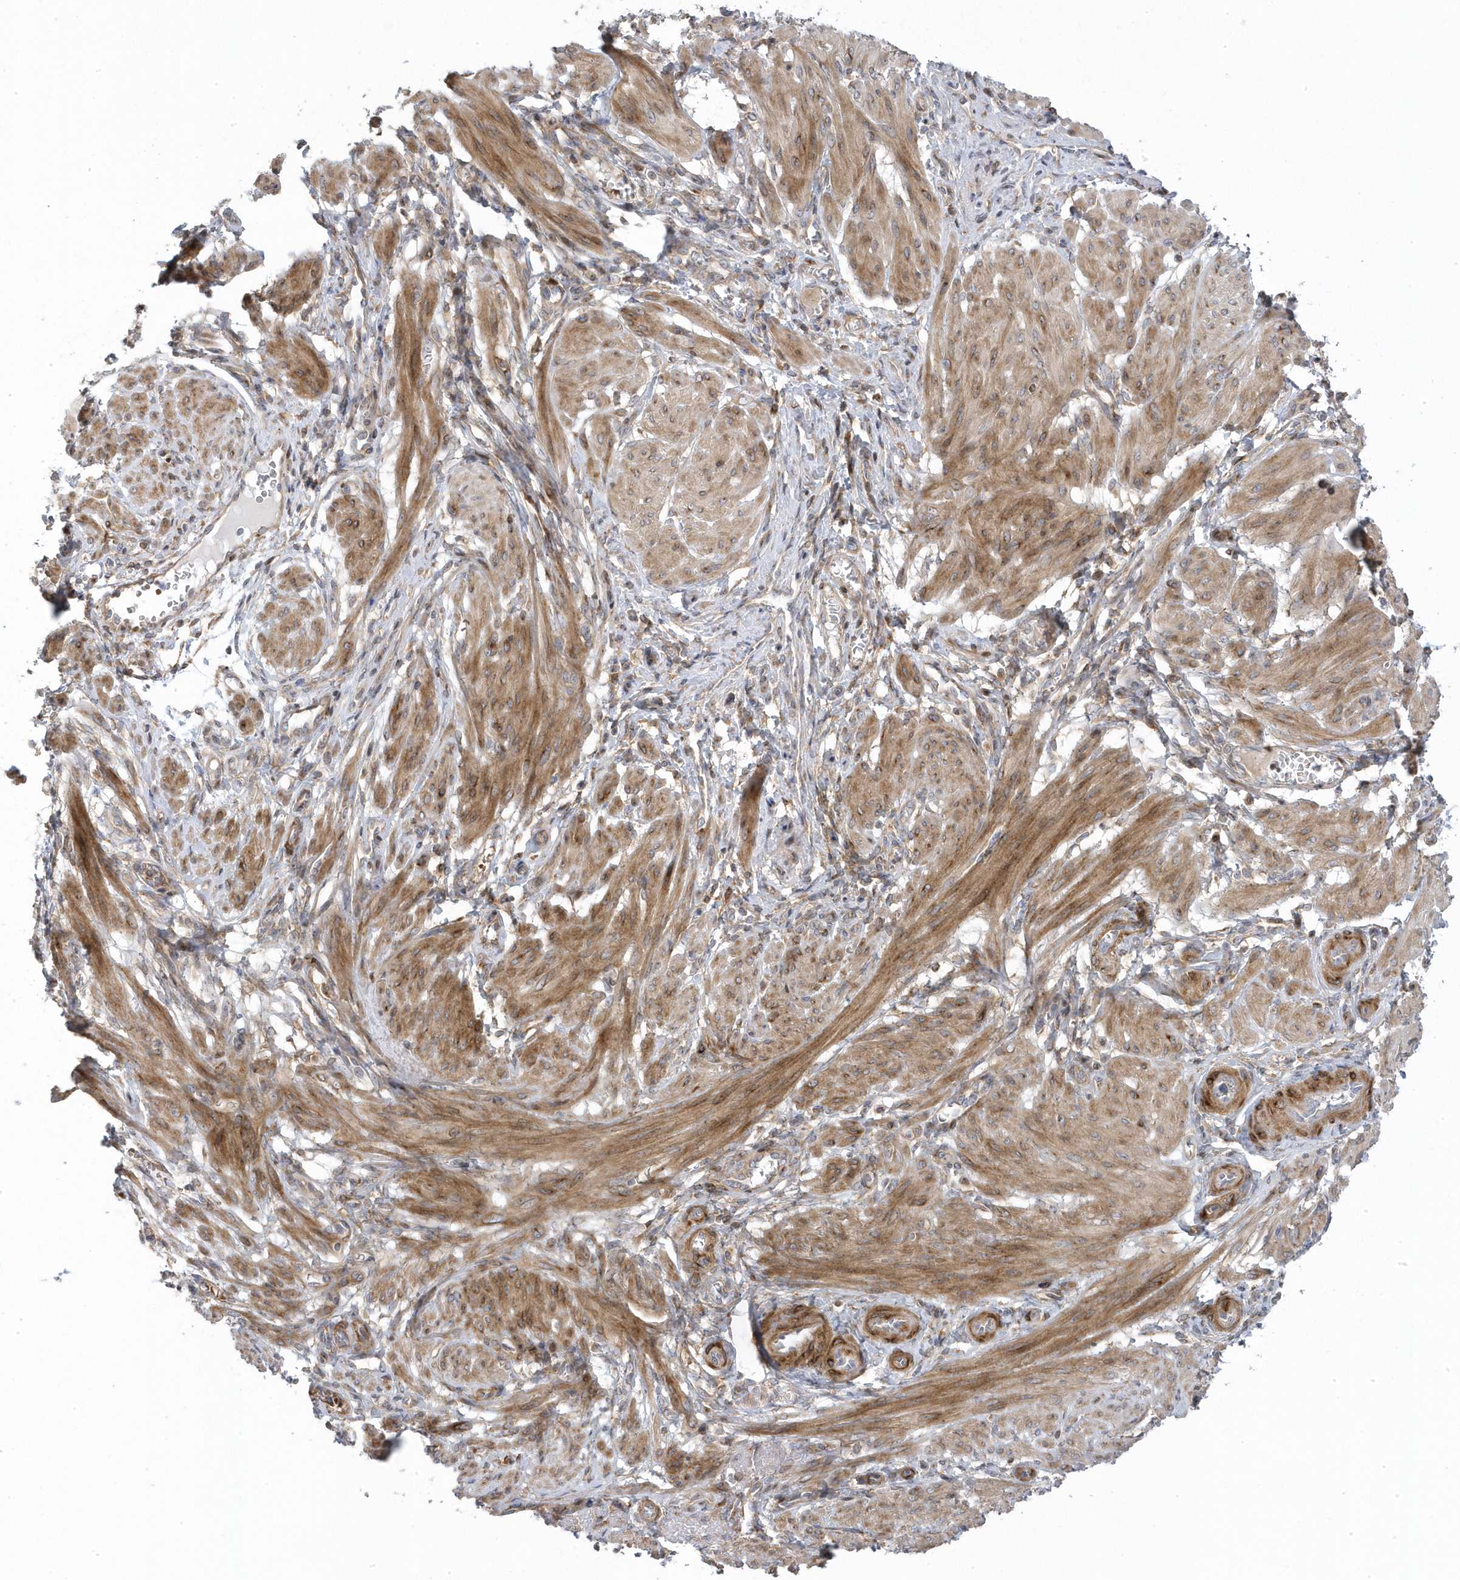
{"staining": {"intensity": "moderate", "quantity": ">75%", "location": "cytoplasmic/membranous,nuclear"}, "tissue": "smooth muscle", "cell_type": "Smooth muscle cells", "image_type": "normal", "snomed": [{"axis": "morphology", "description": "Normal tissue, NOS"}, {"axis": "topography", "description": "Smooth muscle"}], "caption": "Smooth muscle cells reveal moderate cytoplasmic/membranous,nuclear expression in about >75% of cells in unremarkable smooth muscle.", "gene": "MAP7D3", "patient": {"sex": "female", "age": 39}}